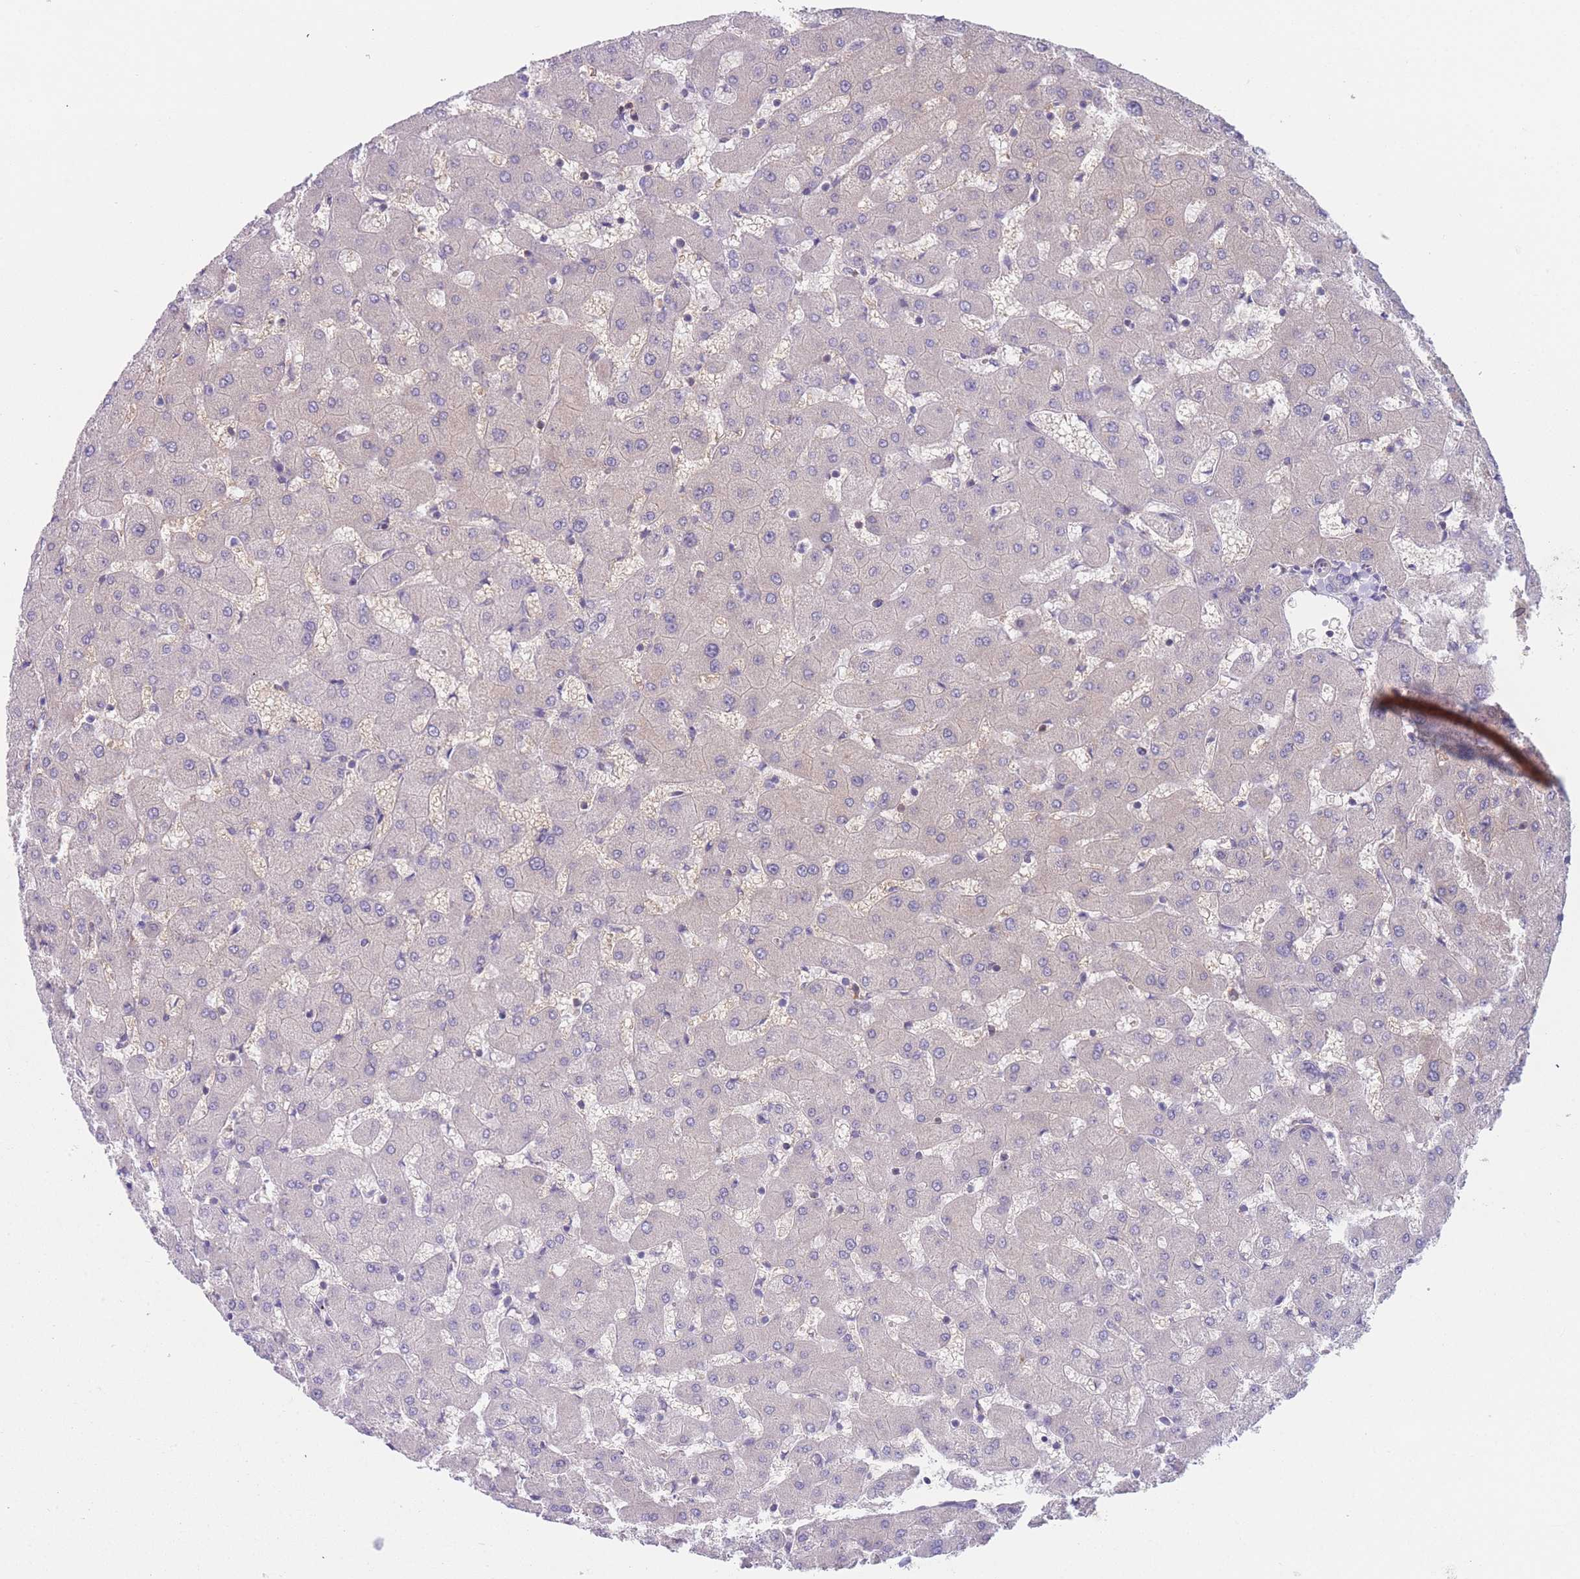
{"staining": {"intensity": "negative", "quantity": "none", "location": "none"}, "tissue": "liver", "cell_type": "Cholangiocytes", "image_type": "normal", "snomed": [{"axis": "morphology", "description": "Normal tissue, NOS"}, {"axis": "topography", "description": "Liver"}], "caption": "Cholangiocytes show no significant protein expression in benign liver. Nuclei are stained in blue.", "gene": "AK9", "patient": {"sex": "female", "age": 63}}